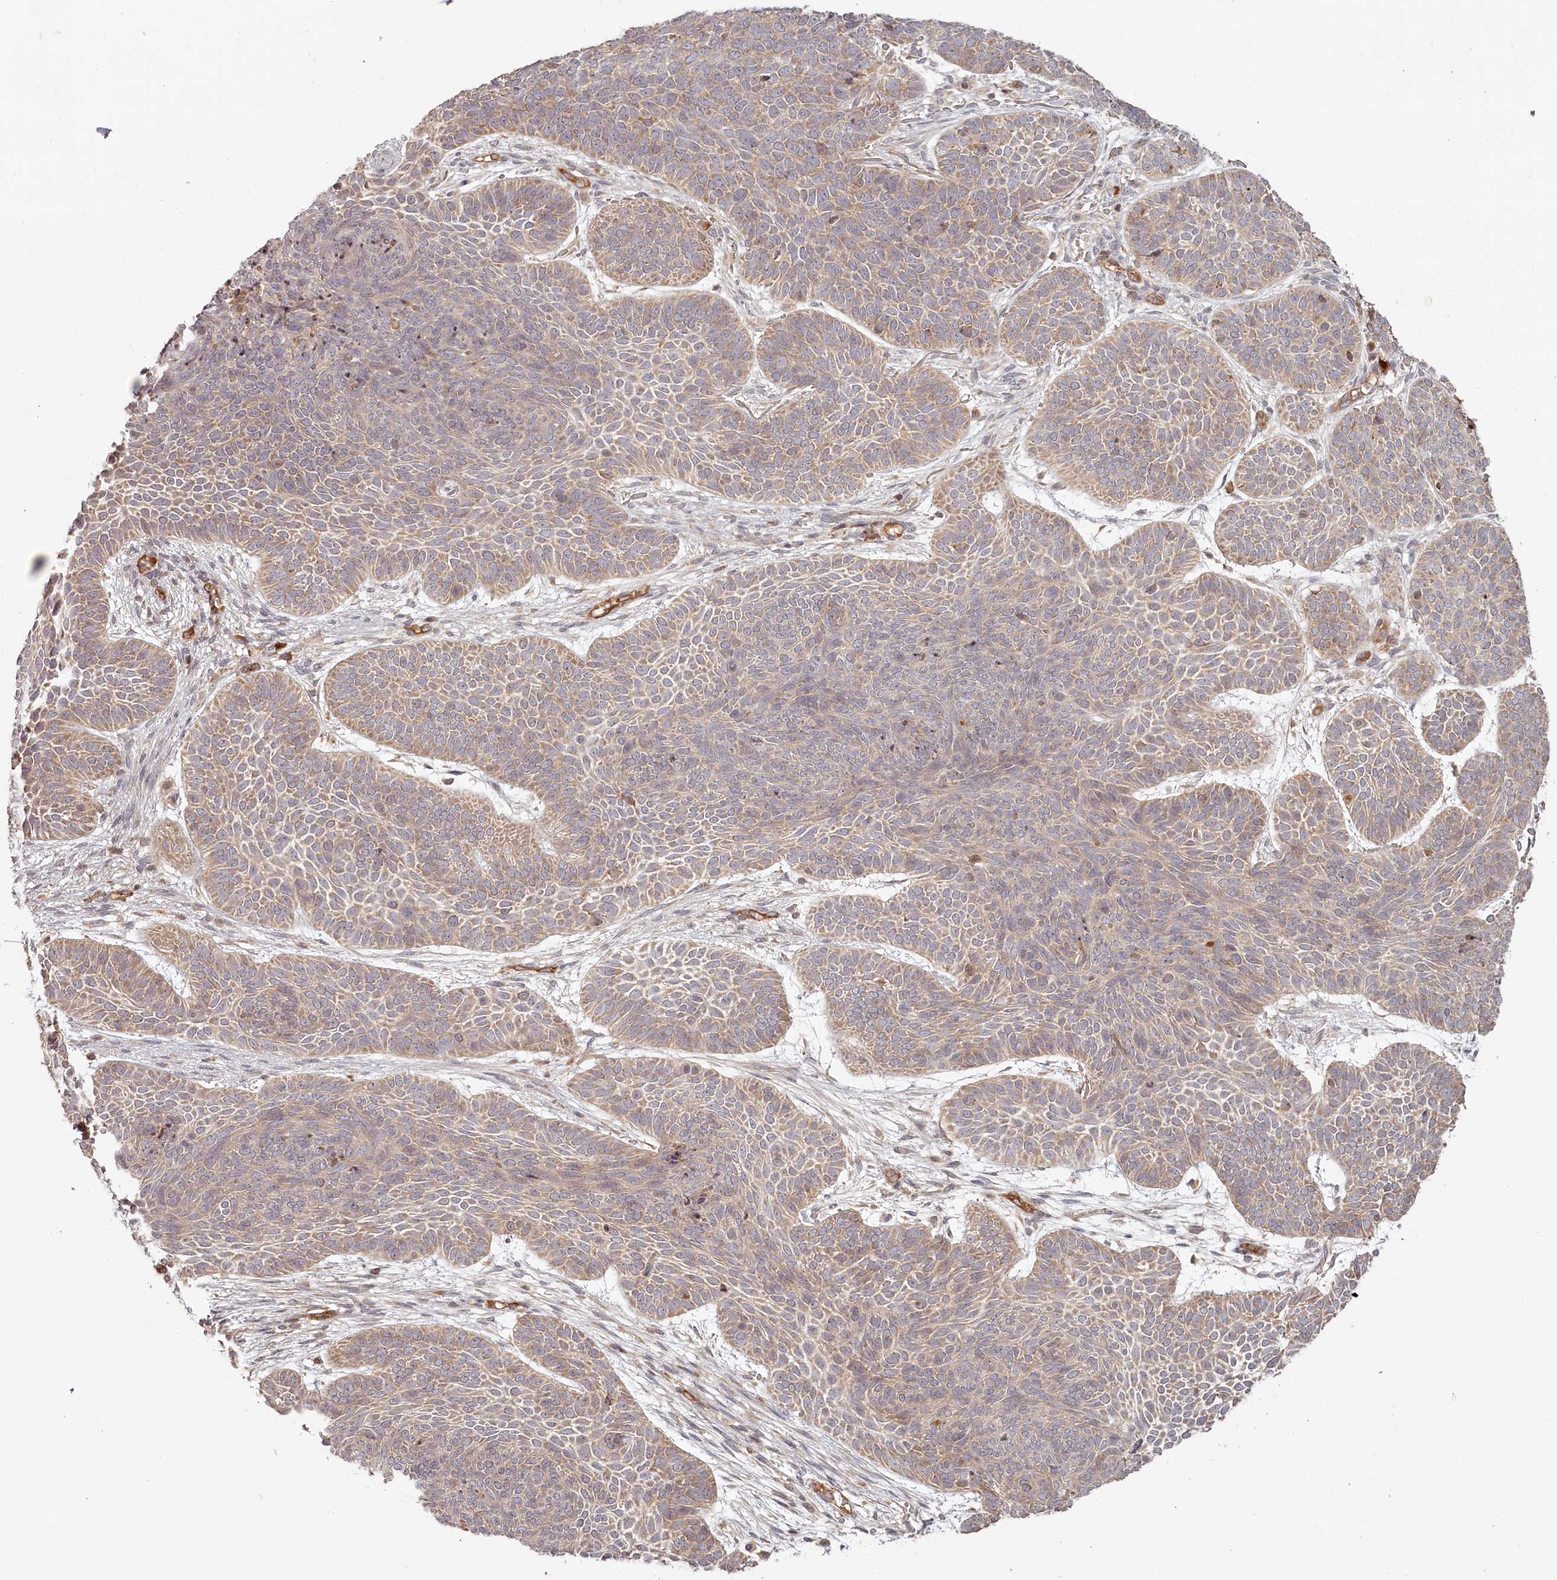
{"staining": {"intensity": "moderate", "quantity": "<25%", "location": "cytoplasmic/membranous"}, "tissue": "skin cancer", "cell_type": "Tumor cells", "image_type": "cancer", "snomed": [{"axis": "morphology", "description": "Basal cell carcinoma"}, {"axis": "topography", "description": "Skin"}], "caption": "Protein staining exhibits moderate cytoplasmic/membranous staining in approximately <25% of tumor cells in basal cell carcinoma (skin). Nuclei are stained in blue.", "gene": "TMIE", "patient": {"sex": "male", "age": 85}}